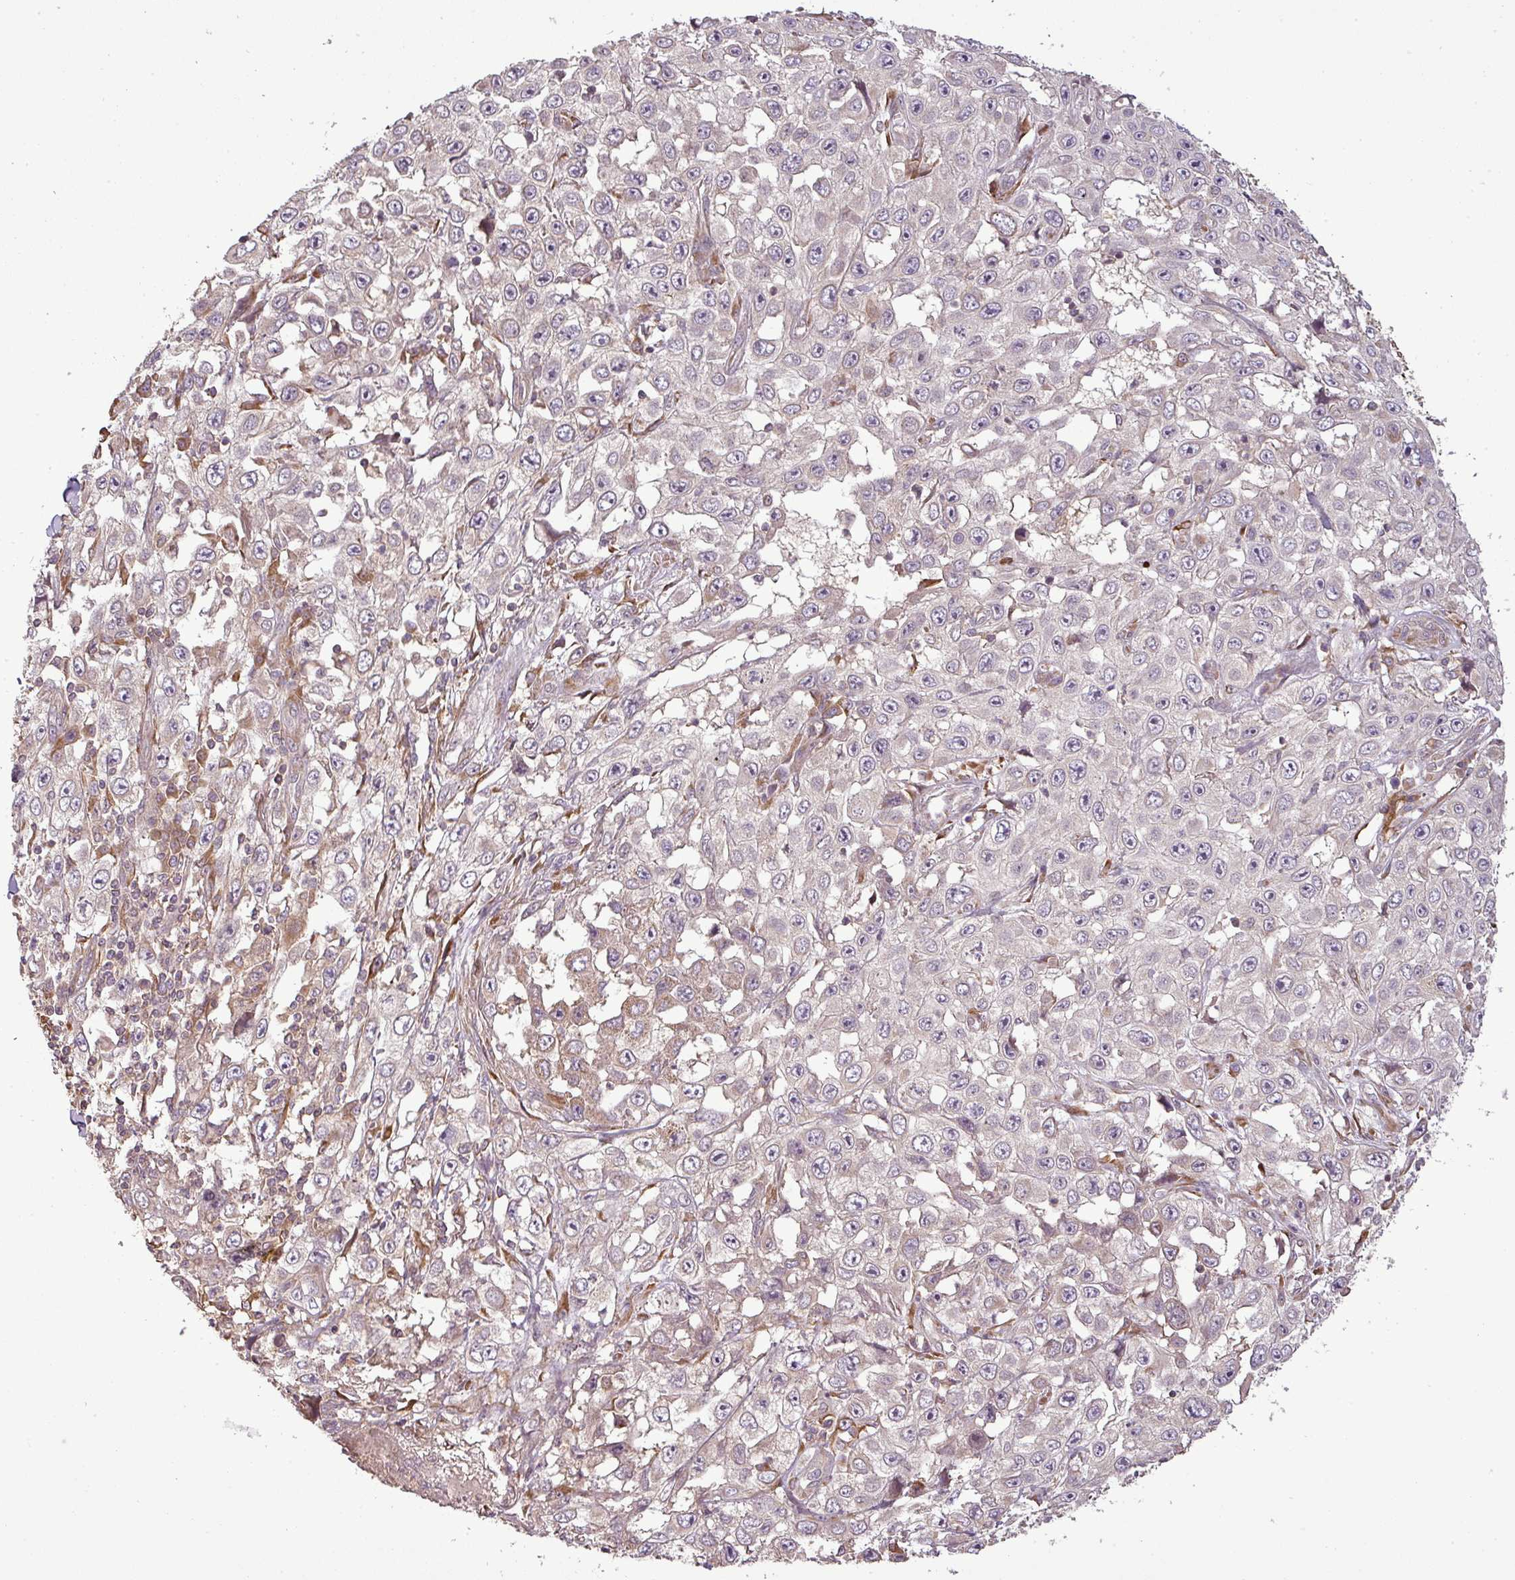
{"staining": {"intensity": "negative", "quantity": "none", "location": "none"}, "tissue": "skin cancer", "cell_type": "Tumor cells", "image_type": "cancer", "snomed": [{"axis": "morphology", "description": "Squamous cell carcinoma, NOS"}, {"axis": "topography", "description": "Skin"}], "caption": "Human squamous cell carcinoma (skin) stained for a protein using IHC displays no positivity in tumor cells.", "gene": "FAIM", "patient": {"sex": "male", "age": 82}}